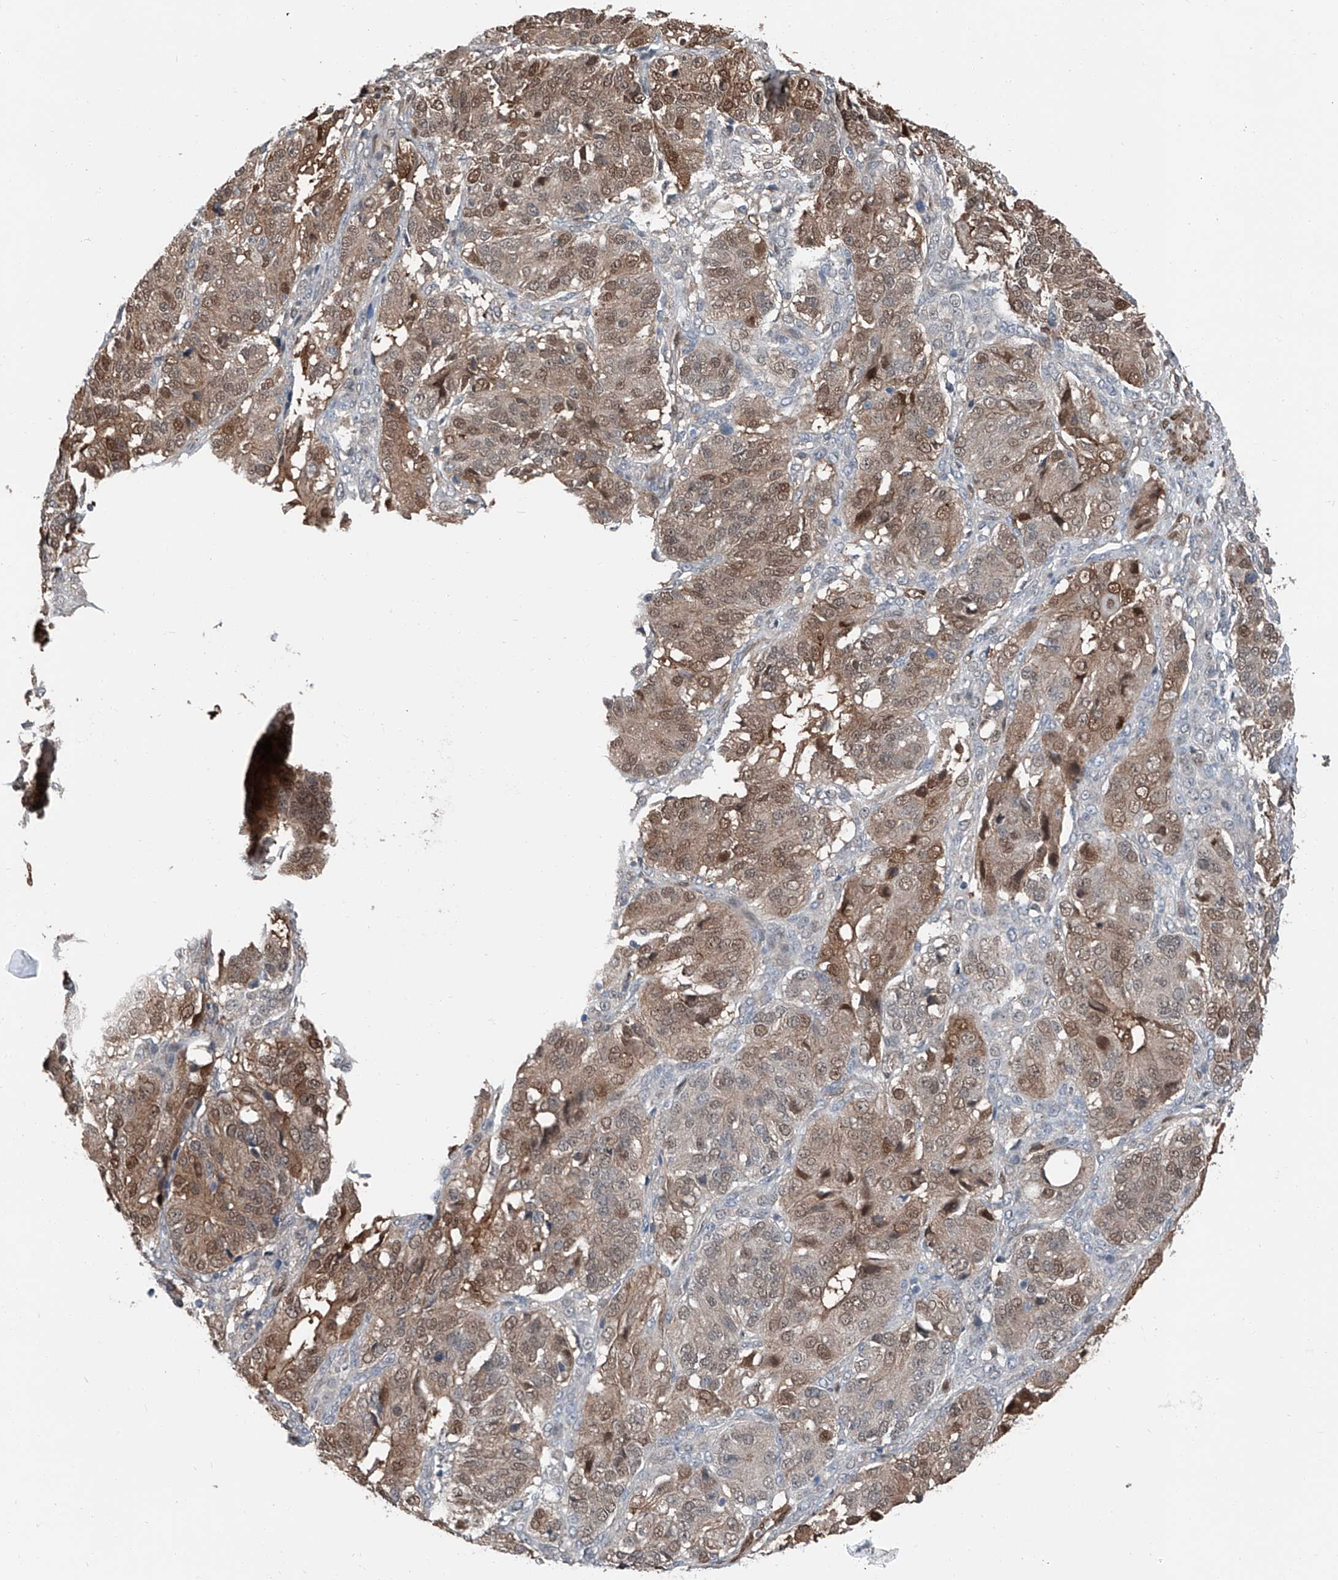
{"staining": {"intensity": "moderate", "quantity": ">75%", "location": "cytoplasmic/membranous,nuclear"}, "tissue": "ovarian cancer", "cell_type": "Tumor cells", "image_type": "cancer", "snomed": [{"axis": "morphology", "description": "Carcinoma, endometroid"}, {"axis": "topography", "description": "Ovary"}], "caption": "A photomicrograph of endometroid carcinoma (ovarian) stained for a protein displays moderate cytoplasmic/membranous and nuclear brown staining in tumor cells.", "gene": "HSPA6", "patient": {"sex": "female", "age": 51}}